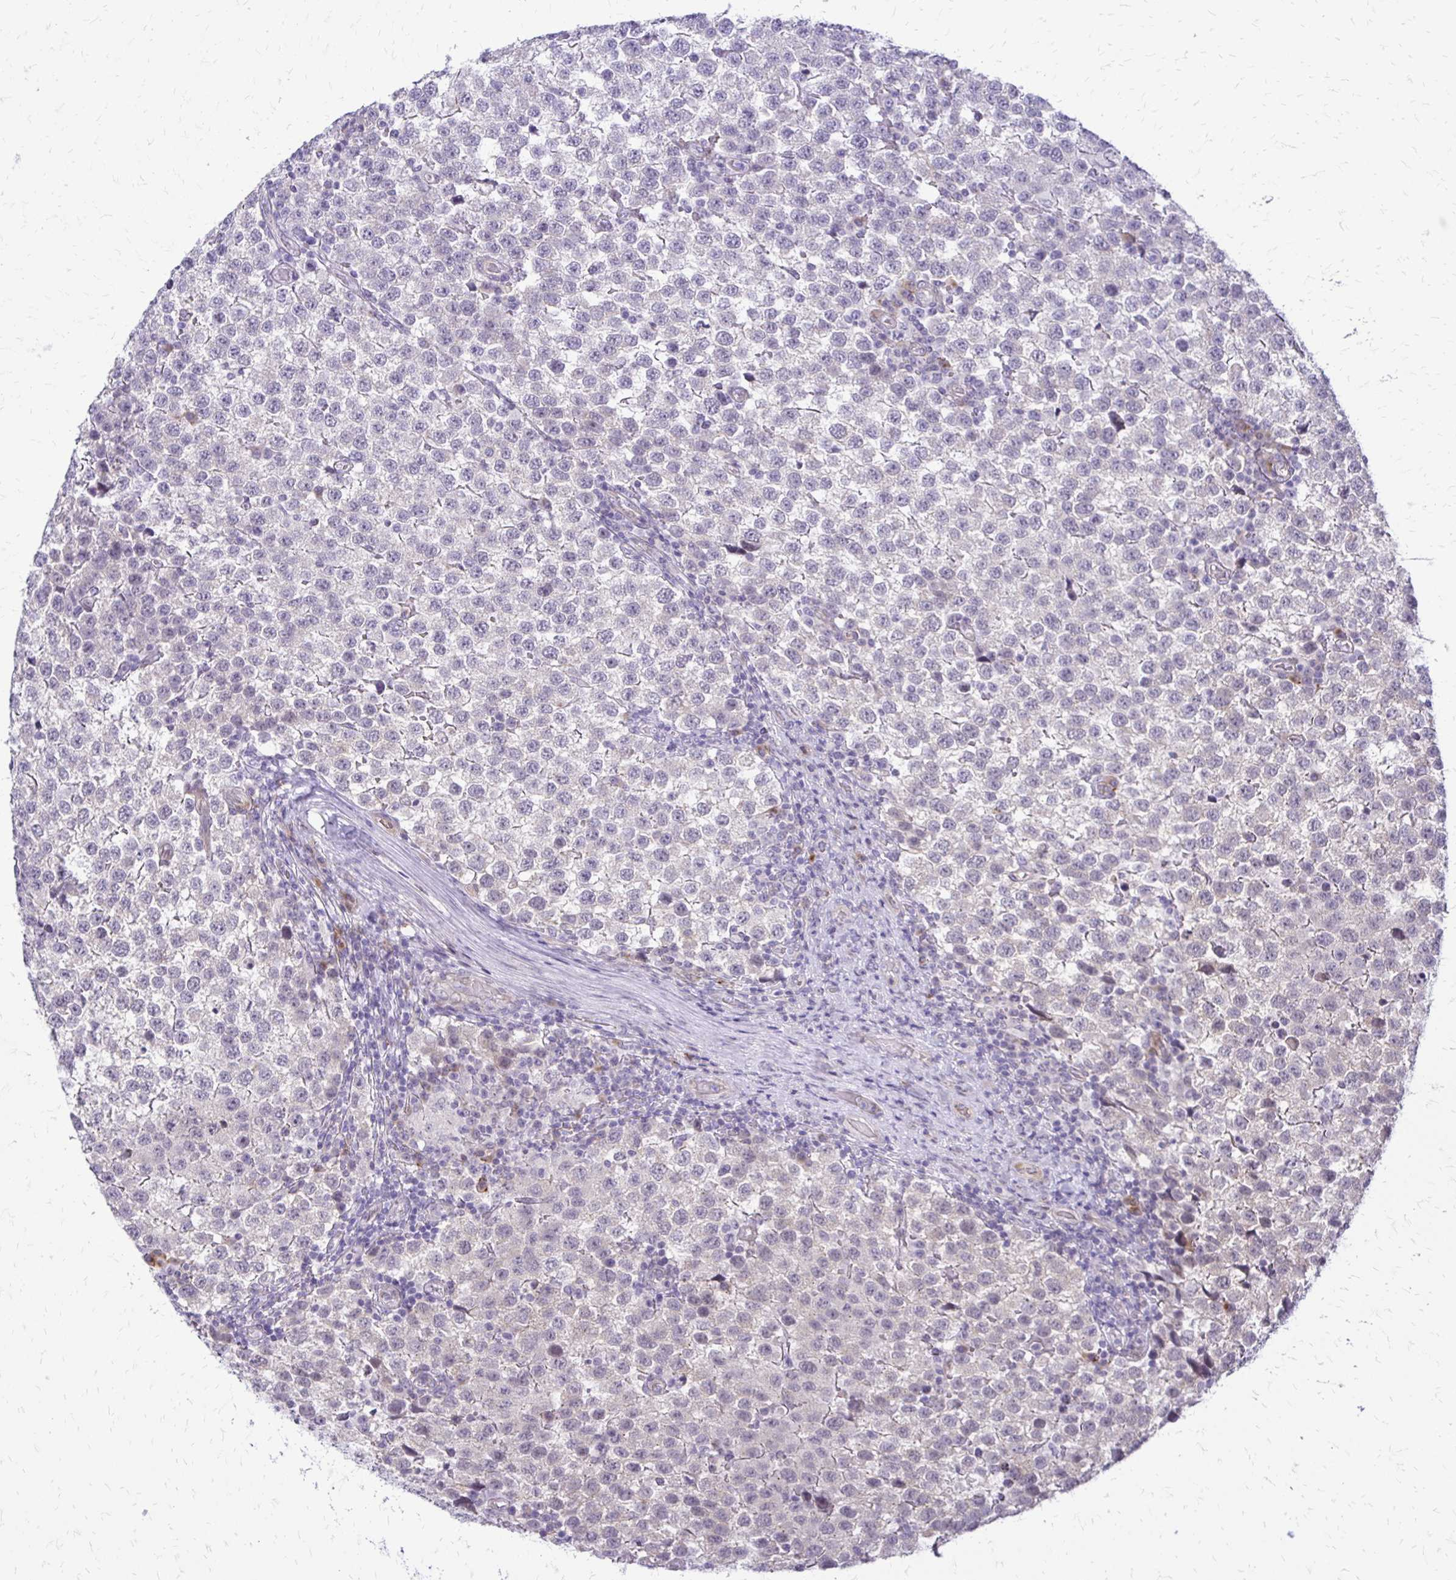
{"staining": {"intensity": "negative", "quantity": "none", "location": "none"}, "tissue": "testis cancer", "cell_type": "Tumor cells", "image_type": "cancer", "snomed": [{"axis": "morphology", "description": "Seminoma, NOS"}, {"axis": "topography", "description": "Testis"}], "caption": "A high-resolution image shows immunohistochemistry staining of testis cancer (seminoma), which displays no significant expression in tumor cells.", "gene": "EPYC", "patient": {"sex": "male", "age": 34}}